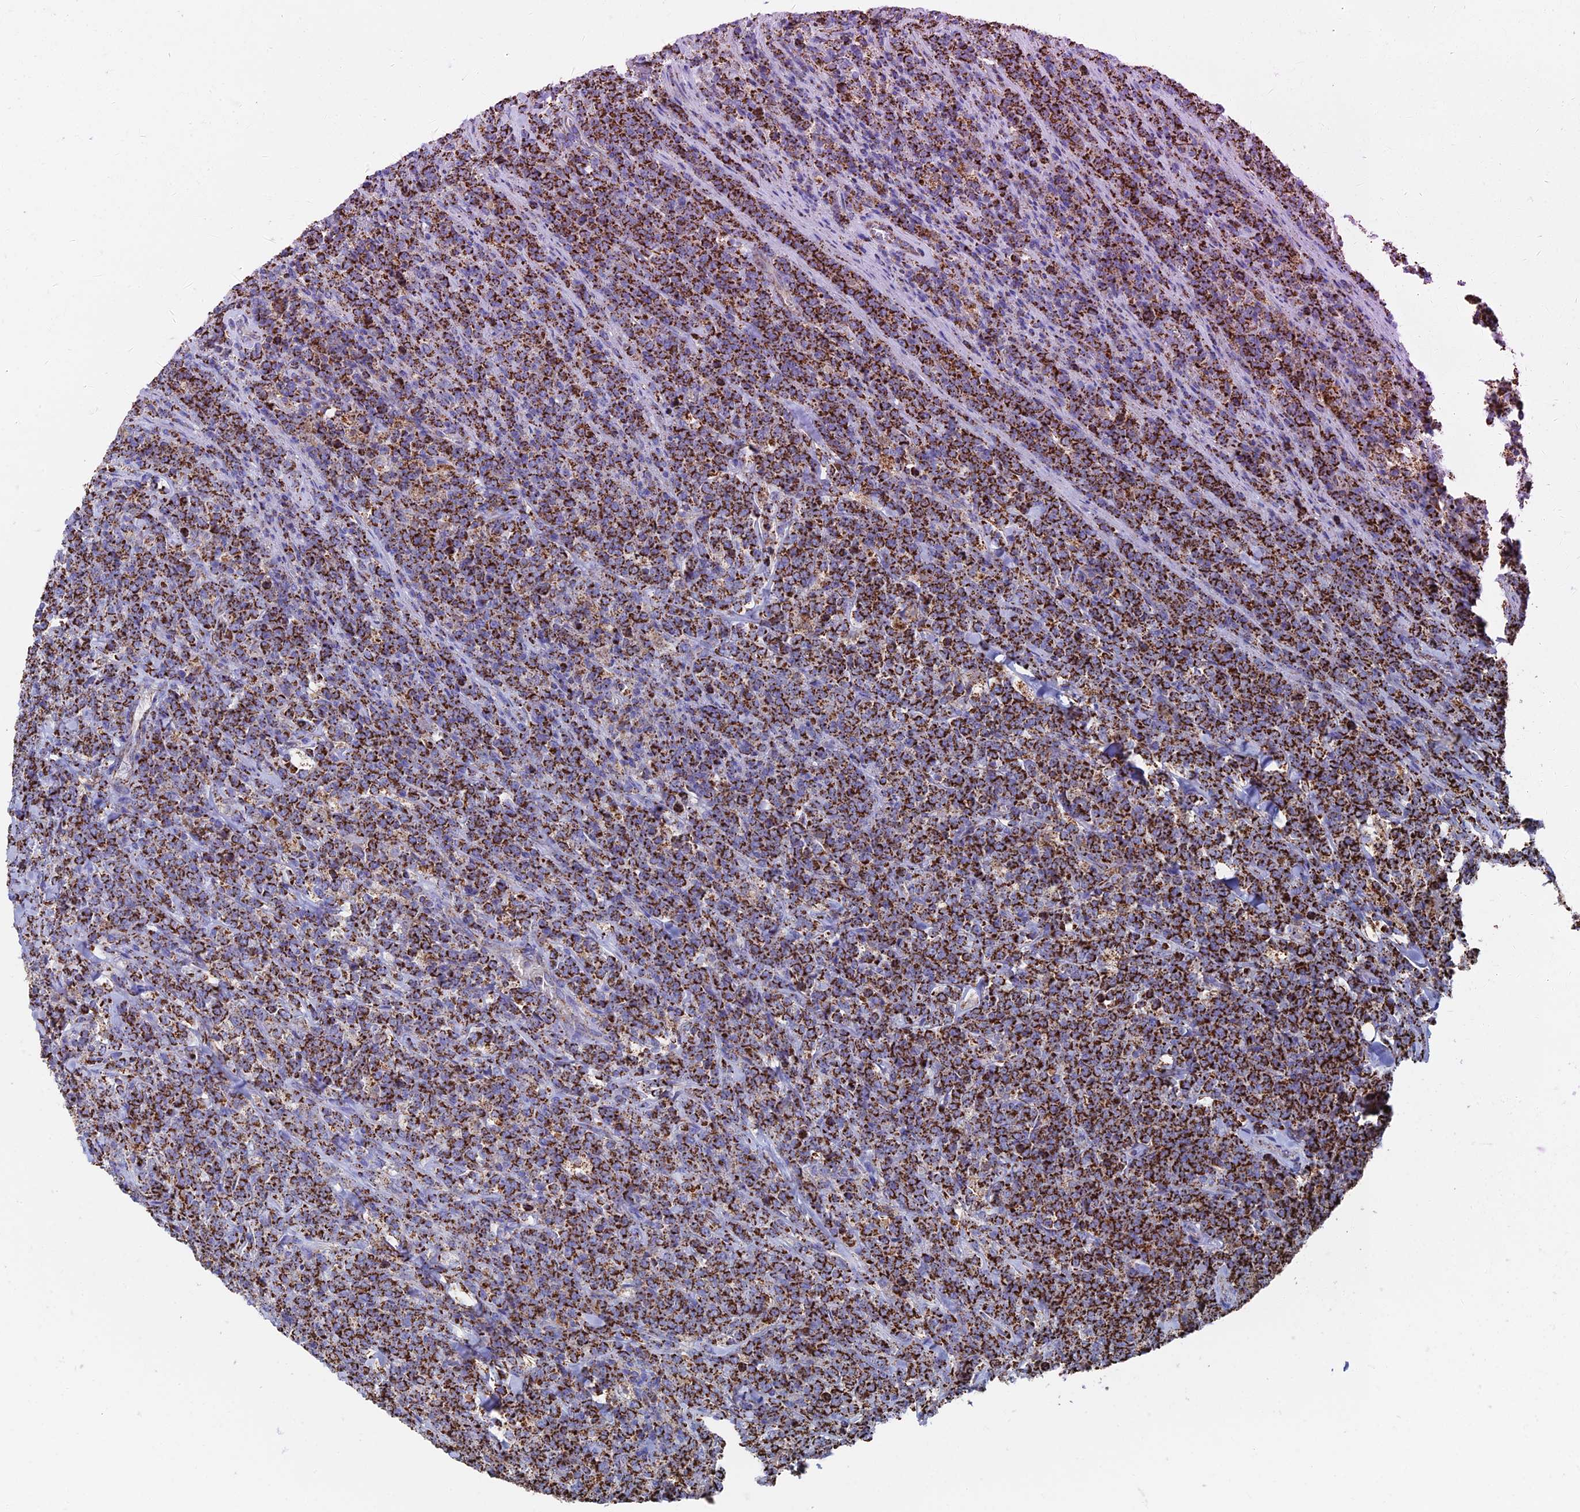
{"staining": {"intensity": "strong", "quantity": ">75%", "location": "cytoplasmic/membranous"}, "tissue": "lymphoma", "cell_type": "Tumor cells", "image_type": "cancer", "snomed": [{"axis": "morphology", "description": "Malignant lymphoma, non-Hodgkin's type, High grade"}, {"axis": "topography", "description": "Small intestine"}], "caption": "IHC staining of high-grade malignant lymphoma, non-Hodgkin's type, which shows high levels of strong cytoplasmic/membranous positivity in approximately >75% of tumor cells indicating strong cytoplasmic/membranous protein staining. The staining was performed using DAB (brown) for protein detection and nuclei were counterstained in hematoxylin (blue).", "gene": "HAUS8", "patient": {"sex": "male", "age": 8}}